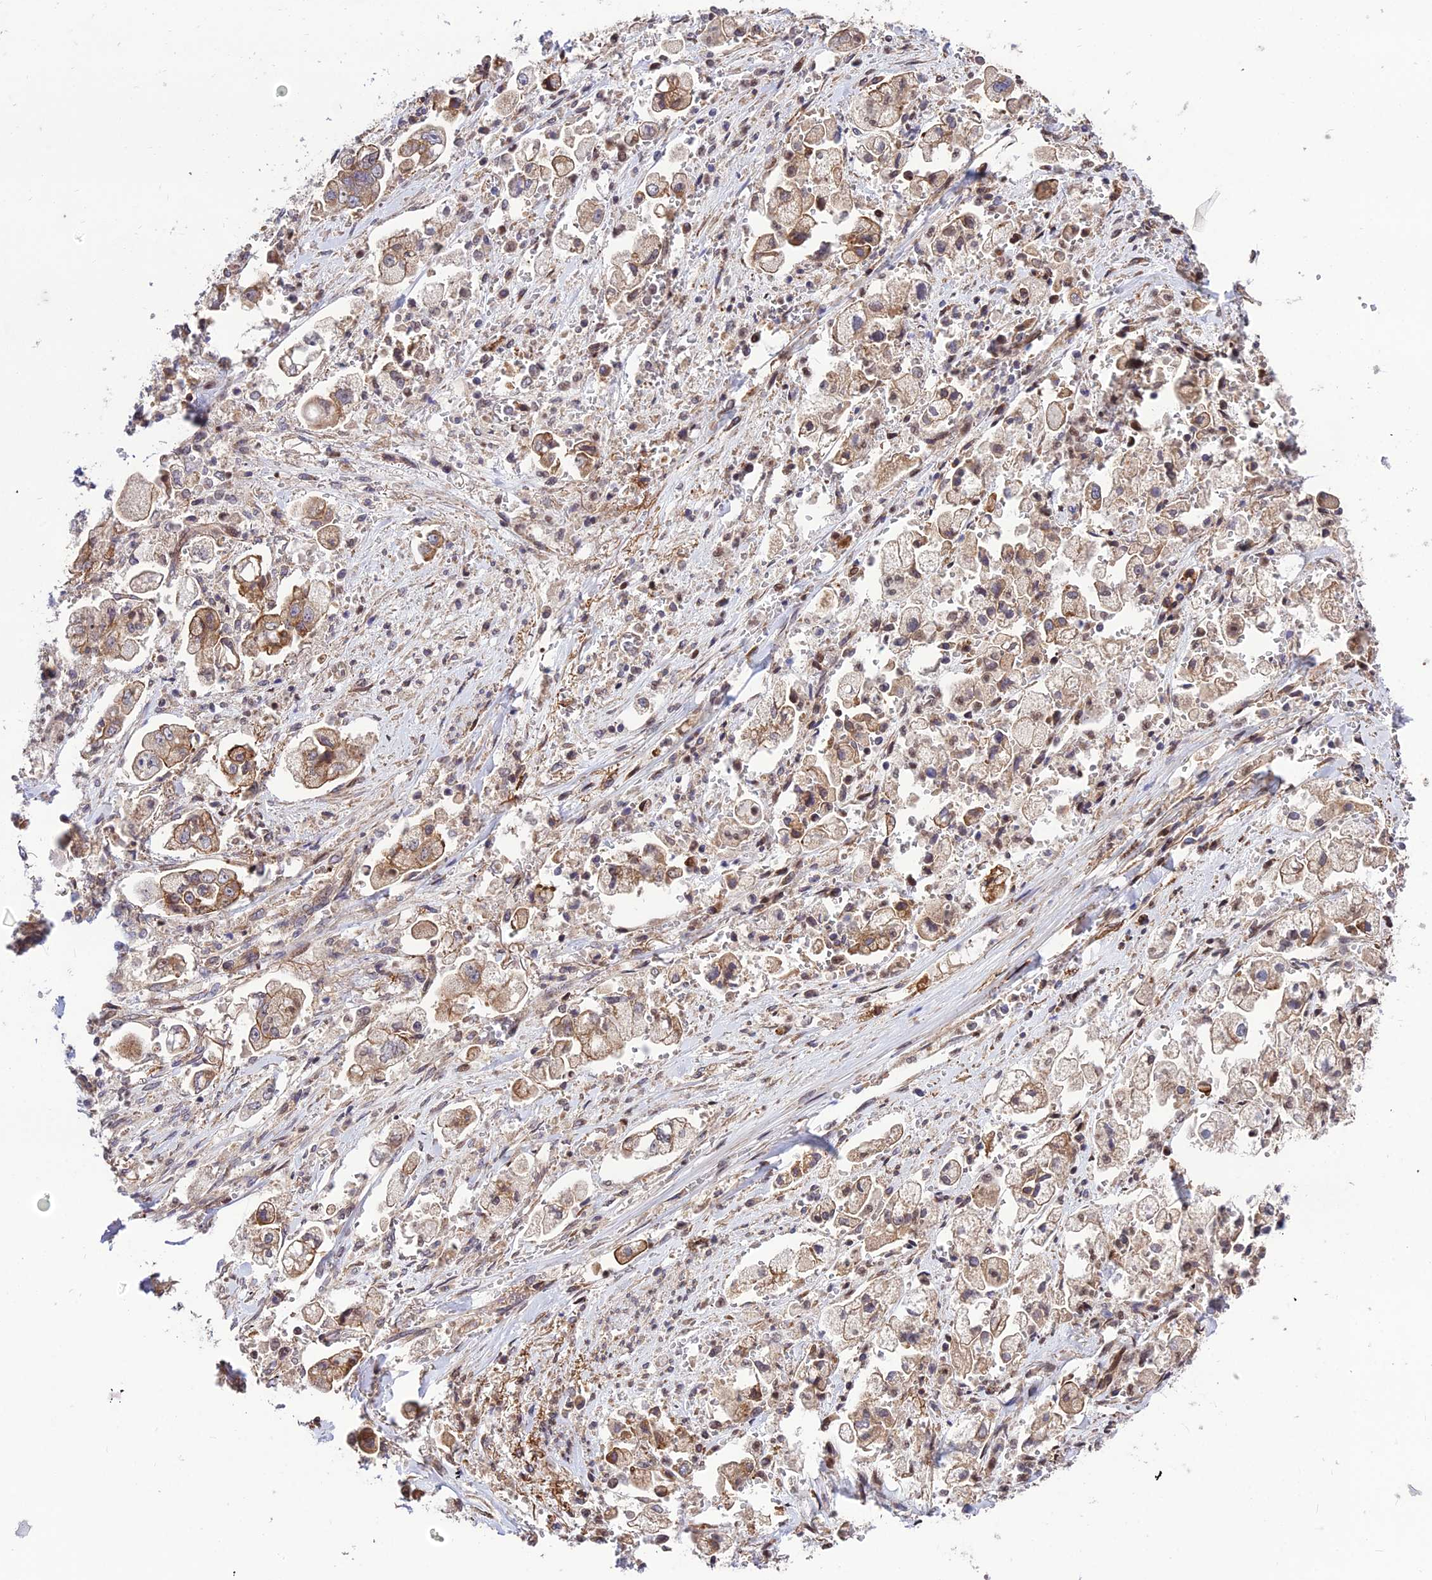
{"staining": {"intensity": "moderate", "quantity": ">75%", "location": "cytoplasmic/membranous"}, "tissue": "stomach cancer", "cell_type": "Tumor cells", "image_type": "cancer", "snomed": [{"axis": "morphology", "description": "Adenocarcinoma, NOS"}, {"axis": "topography", "description": "Stomach"}], "caption": "There is medium levels of moderate cytoplasmic/membranous staining in tumor cells of stomach adenocarcinoma, as demonstrated by immunohistochemical staining (brown color).", "gene": "SMG6", "patient": {"sex": "male", "age": 62}}